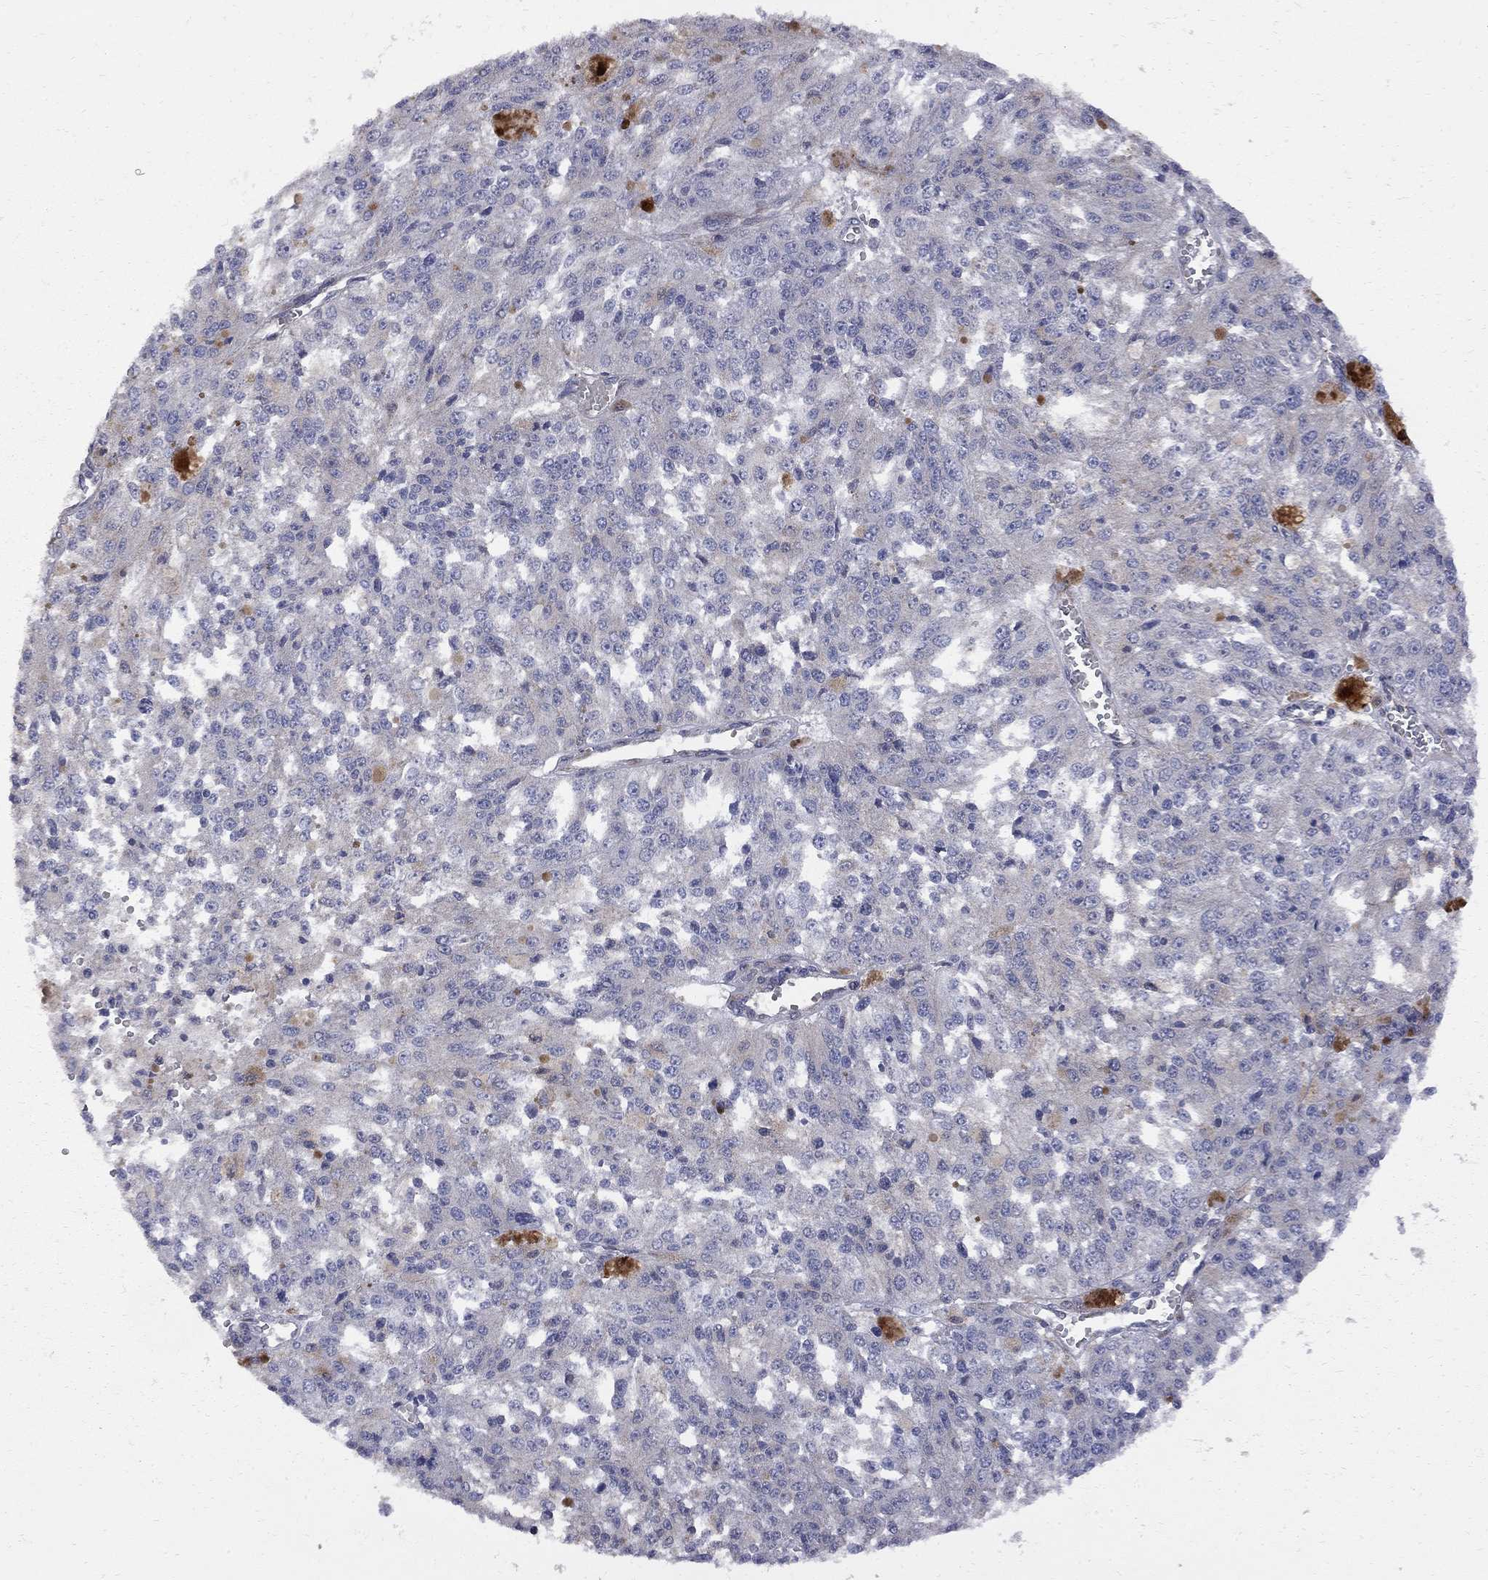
{"staining": {"intensity": "weak", "quantity": "<25%", "location": "cytoplasmic/membranous"}, "tissue": "melanoma", "cell_type": "Tumor cells", "image_type": "cancer", "snomed": [{"axis": "morphology", "description": "Malignant melanoma, Metastatic site"}, {"axis": "topography", "description": "Lymph node"}], "caption": "This micrograph is of melanoma stained with immunohistochemistry (IHC) to label a protein in brown with the nuclei are counter-stained blue. There is no expression in tumor cells. Brightfield microscopy of immunohistochemistry stained with DAB (brown) and hematoxylin (blue), captured at high magnification.", "gene": "MTHFR", "patient": {"sex": "female", "age": 64}}